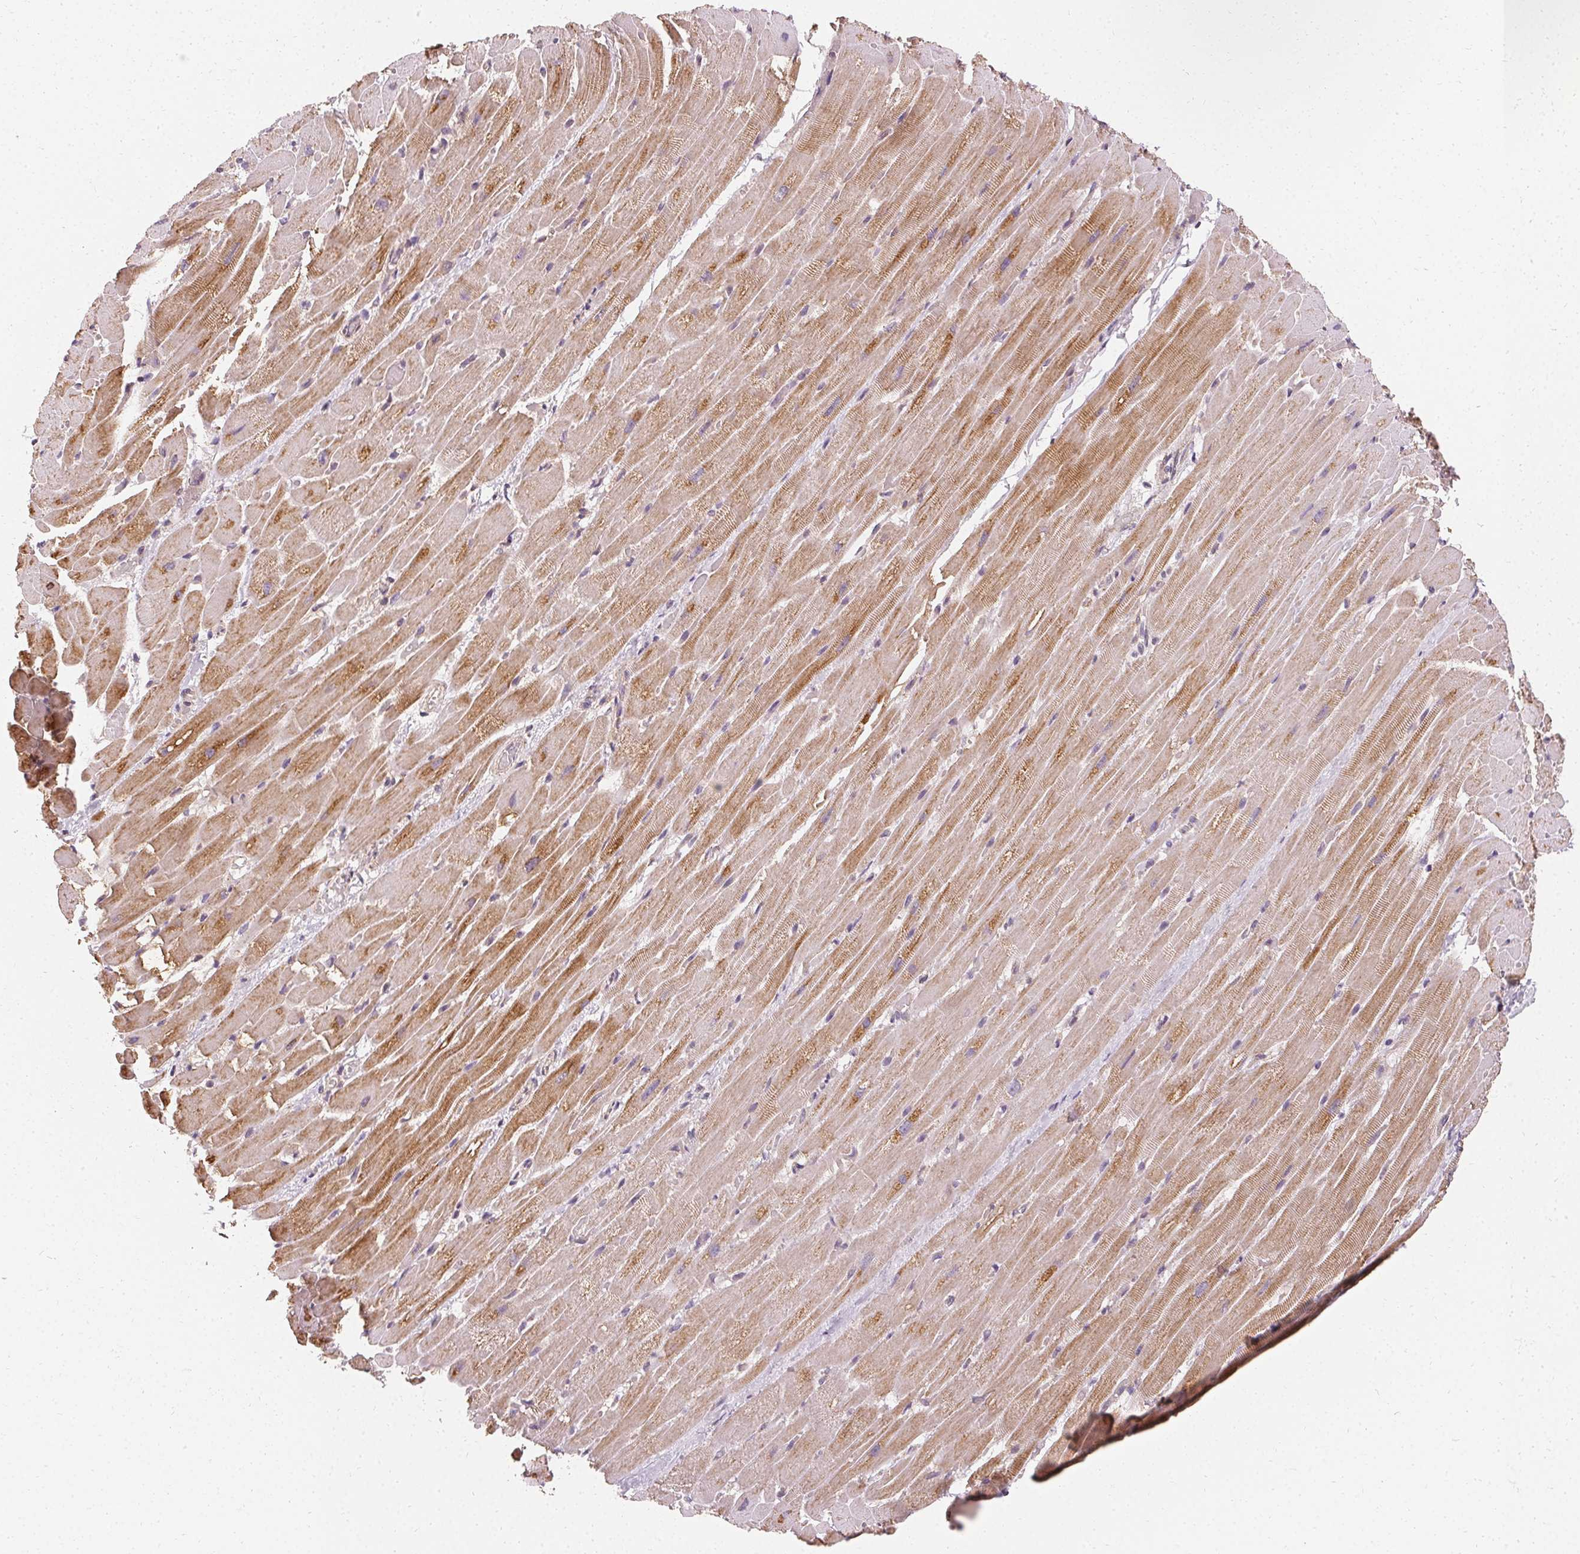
{"staining": {"intensity": "moderate", "quantity": "25%-75%", "location": "cytoplasmic/membranous"}, "tissue": "heart muscle", "cell_type": "Cardiomyocytes", "image_type": "normal", "snomed": [{"axis": "morphology", "description": "Normal tissue, NOS"}, {"axis": "topography", "description": "Heart"}], "caption": "Heart muscle stained with immunohistochemistry shows moderate cytoplasmic/membranous staining in approximately 25%-75% of cardiomyocytes. (DAB (3,3'-diaminobenzidine) IHC, brown staining for protein, blue staining for nuclei).", "gene": "APLP1", "patient": {"sex": "male", "age": 37}}